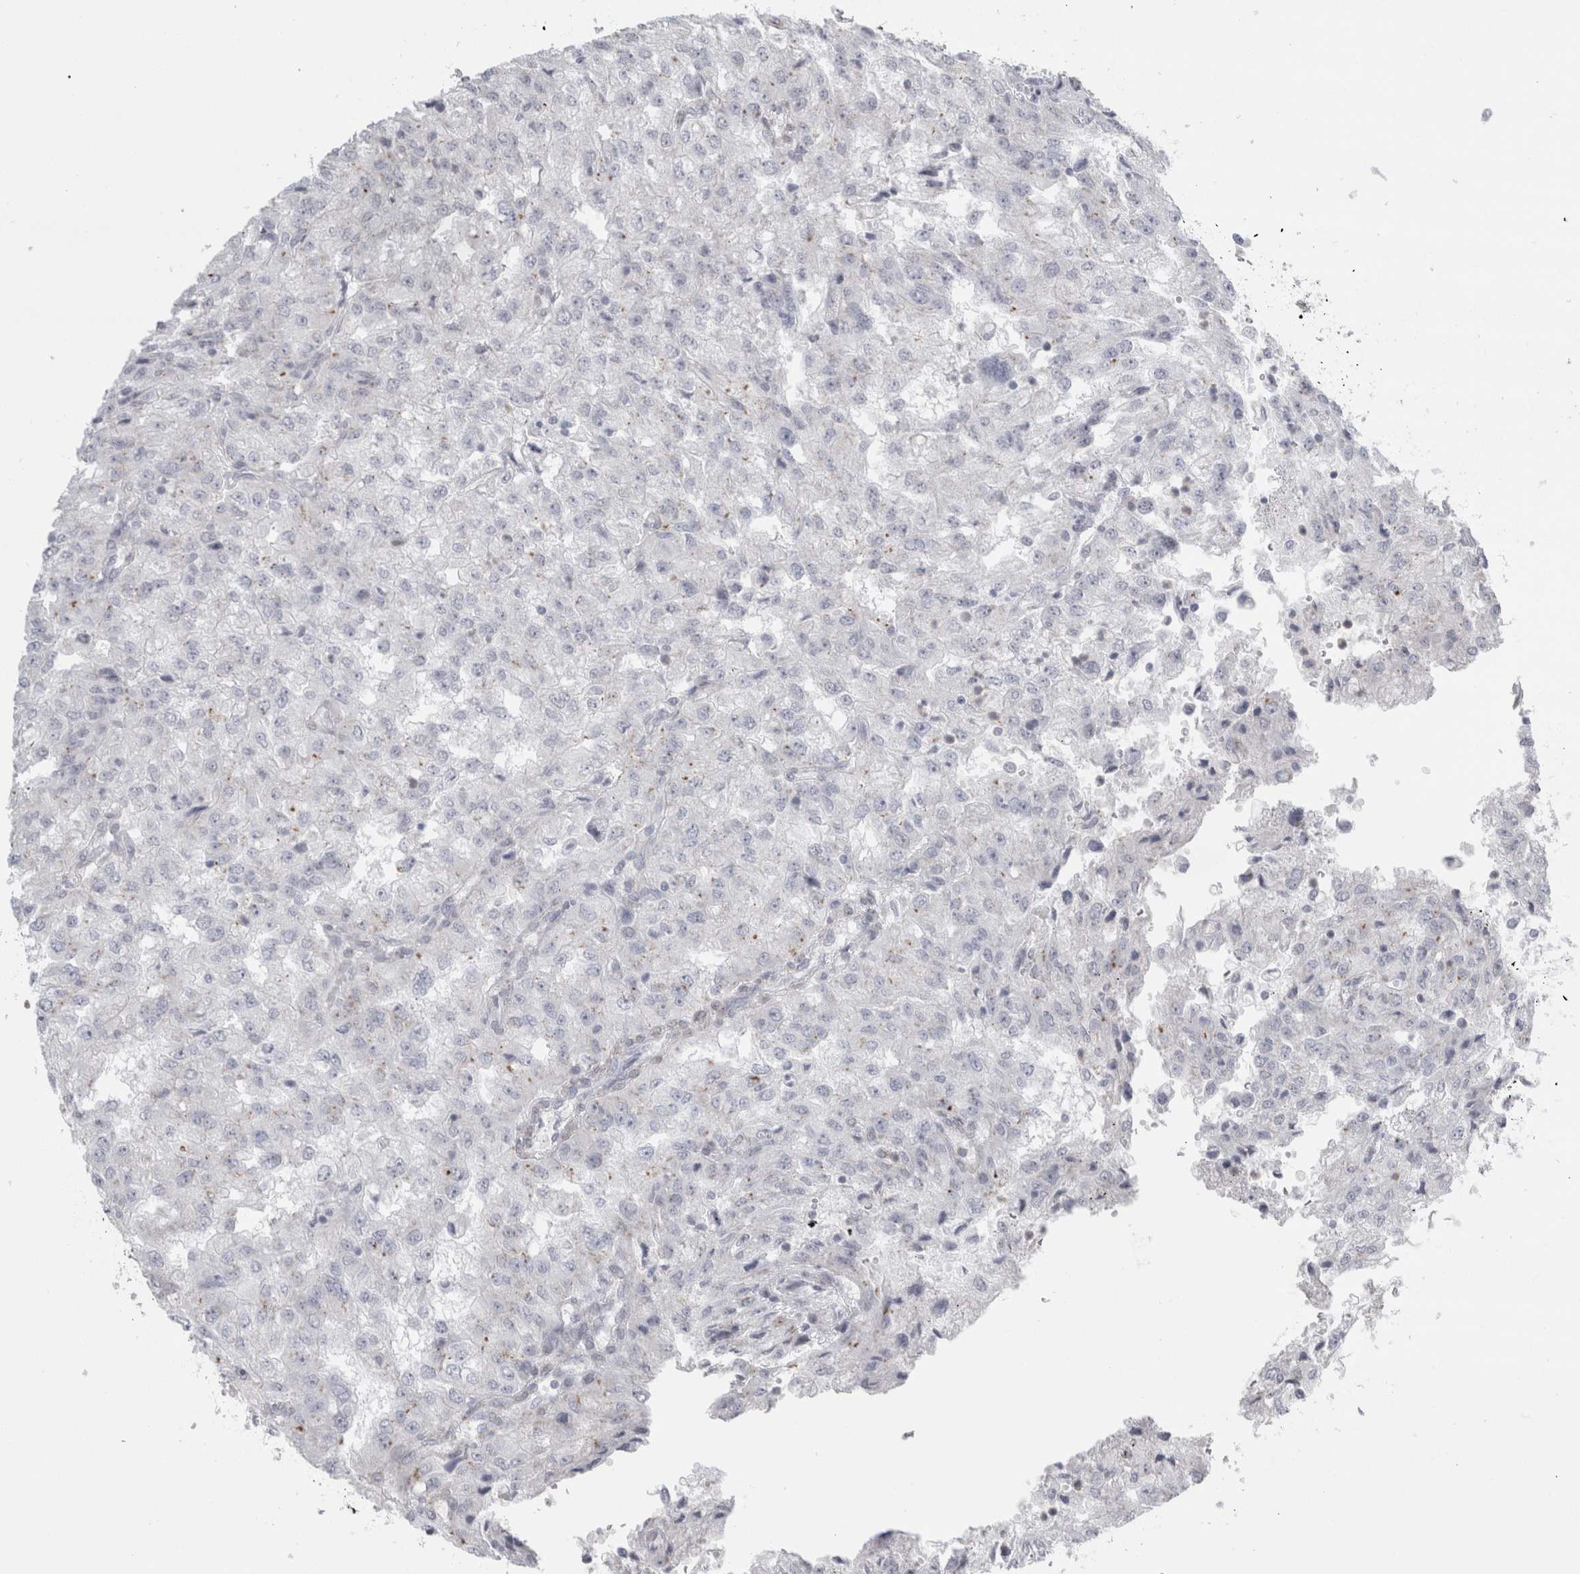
{"staining": {"intensity": "negative", "quantity": "none", "location": "none"}, "tissue": "renal cancer", "cell_type": "Tumor cells", "image_type": "cancer", "snomed": [{"axis": "morphology", "description": "Adenocarcinoma, NOS"}, {"axis": "topography", "description": "Kidney"}], "caption": "Immunohistochemistry of renal cancer demonstrates no expression in tumor cells.", "gene": "PLIN1", "patient": {"sex": "female", "age": 54}}